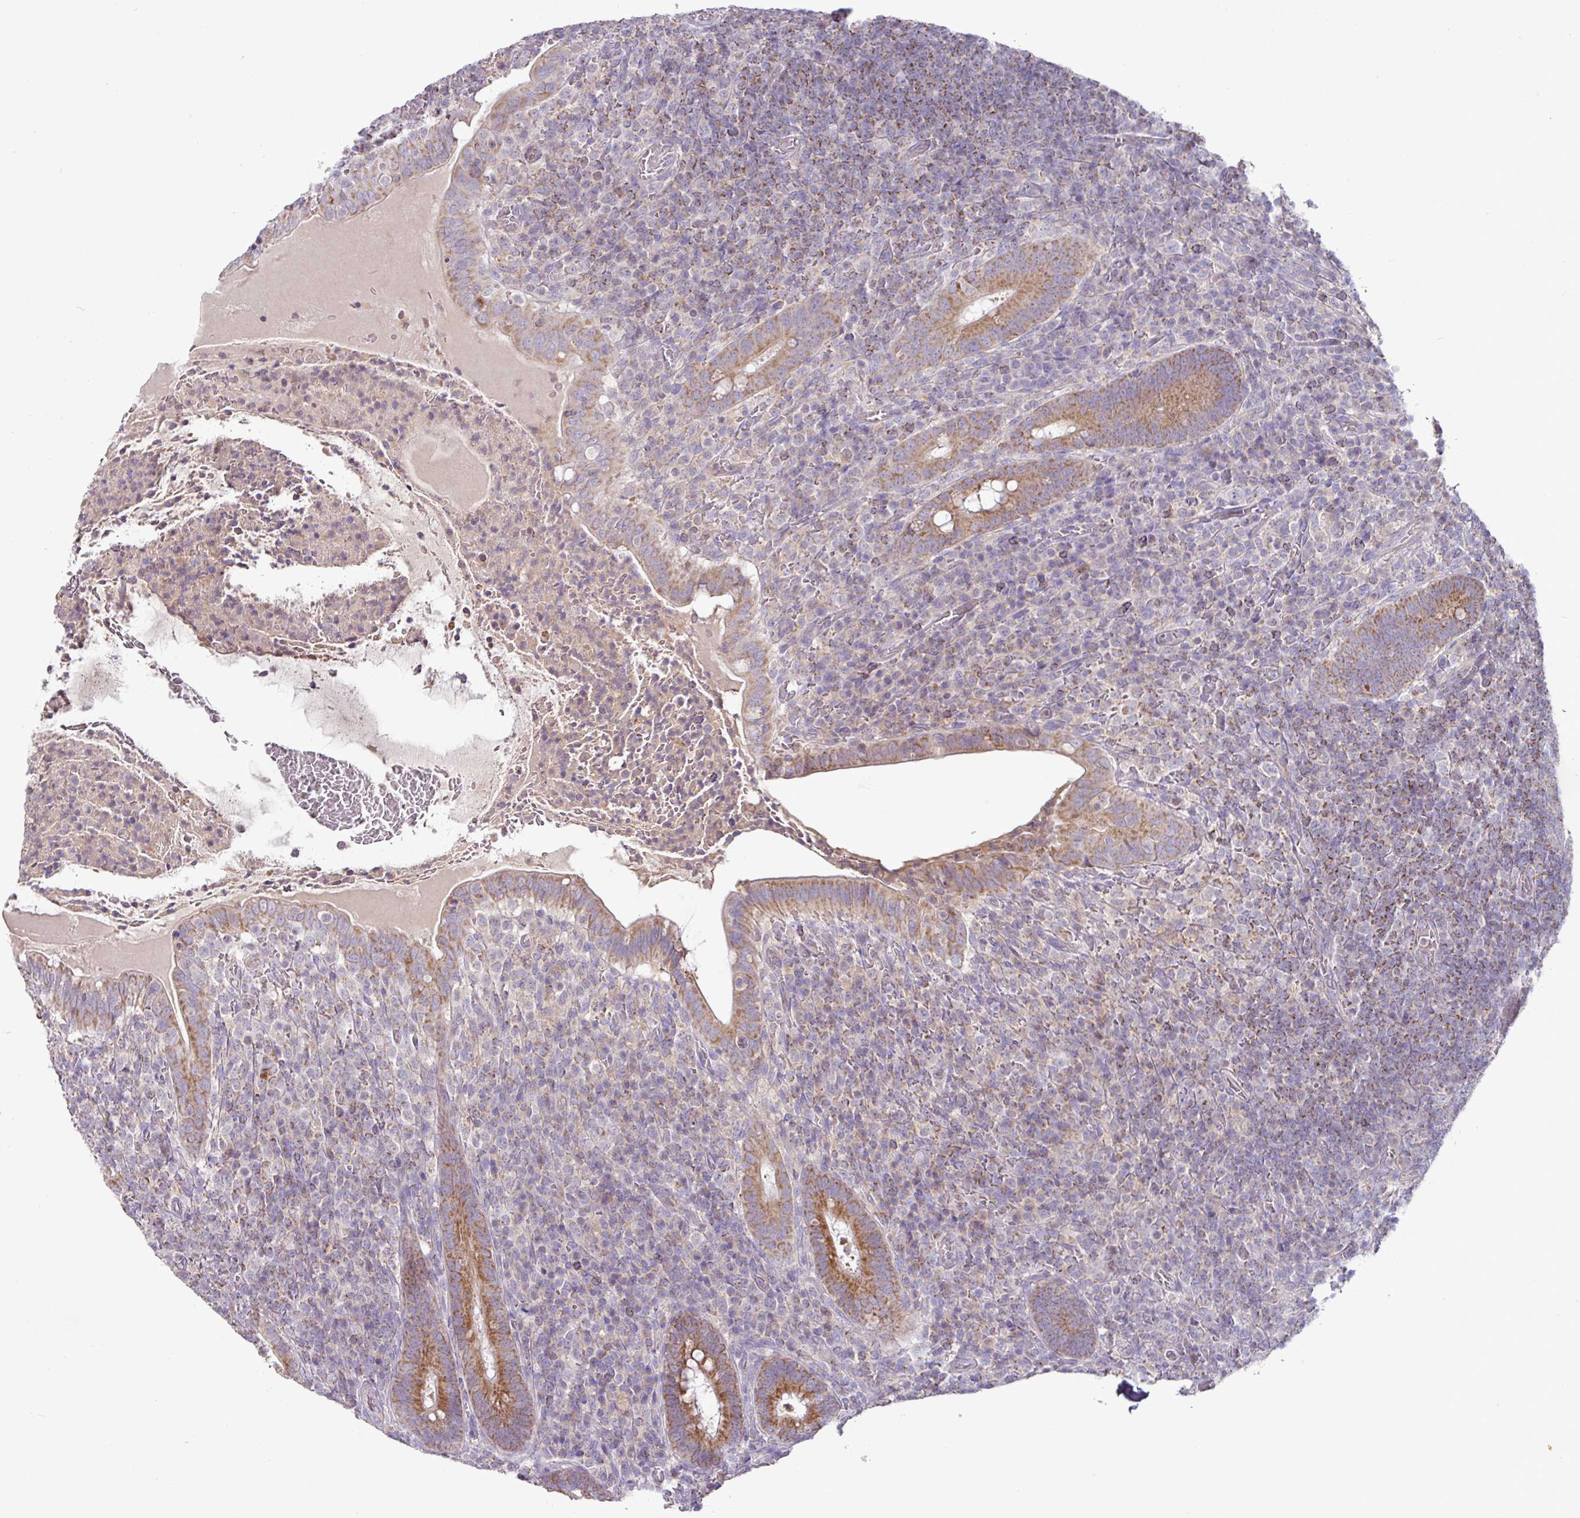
{"staining": {"intensity": "moderate", "quantity": ">75%", "location": "cytoplasmic/membranous"}, "tissue": "appendix", "cell_type": "Glandular cells", "image_type": "normal", "snomed": [{"axis": "morphology", "description": "Normal tissue, NOS"}, {"axis": "topography", "description": "Appendix"}], "caption": "Immunohistochemistry (DAB) staining of unremarkable human appendix shows moderate cytoplasmic/membranous protein expression in approximately >75% of glandular cells. The staining was performed using DAB (3,3'-diaminobenzidine) to visualize the protein expression in brown, while the nuclei were stained in blue with hematoxylin (Magnification: 20x).", "gene": "TRAPPC1", "patient": {"sex": "female", "age": 43}}